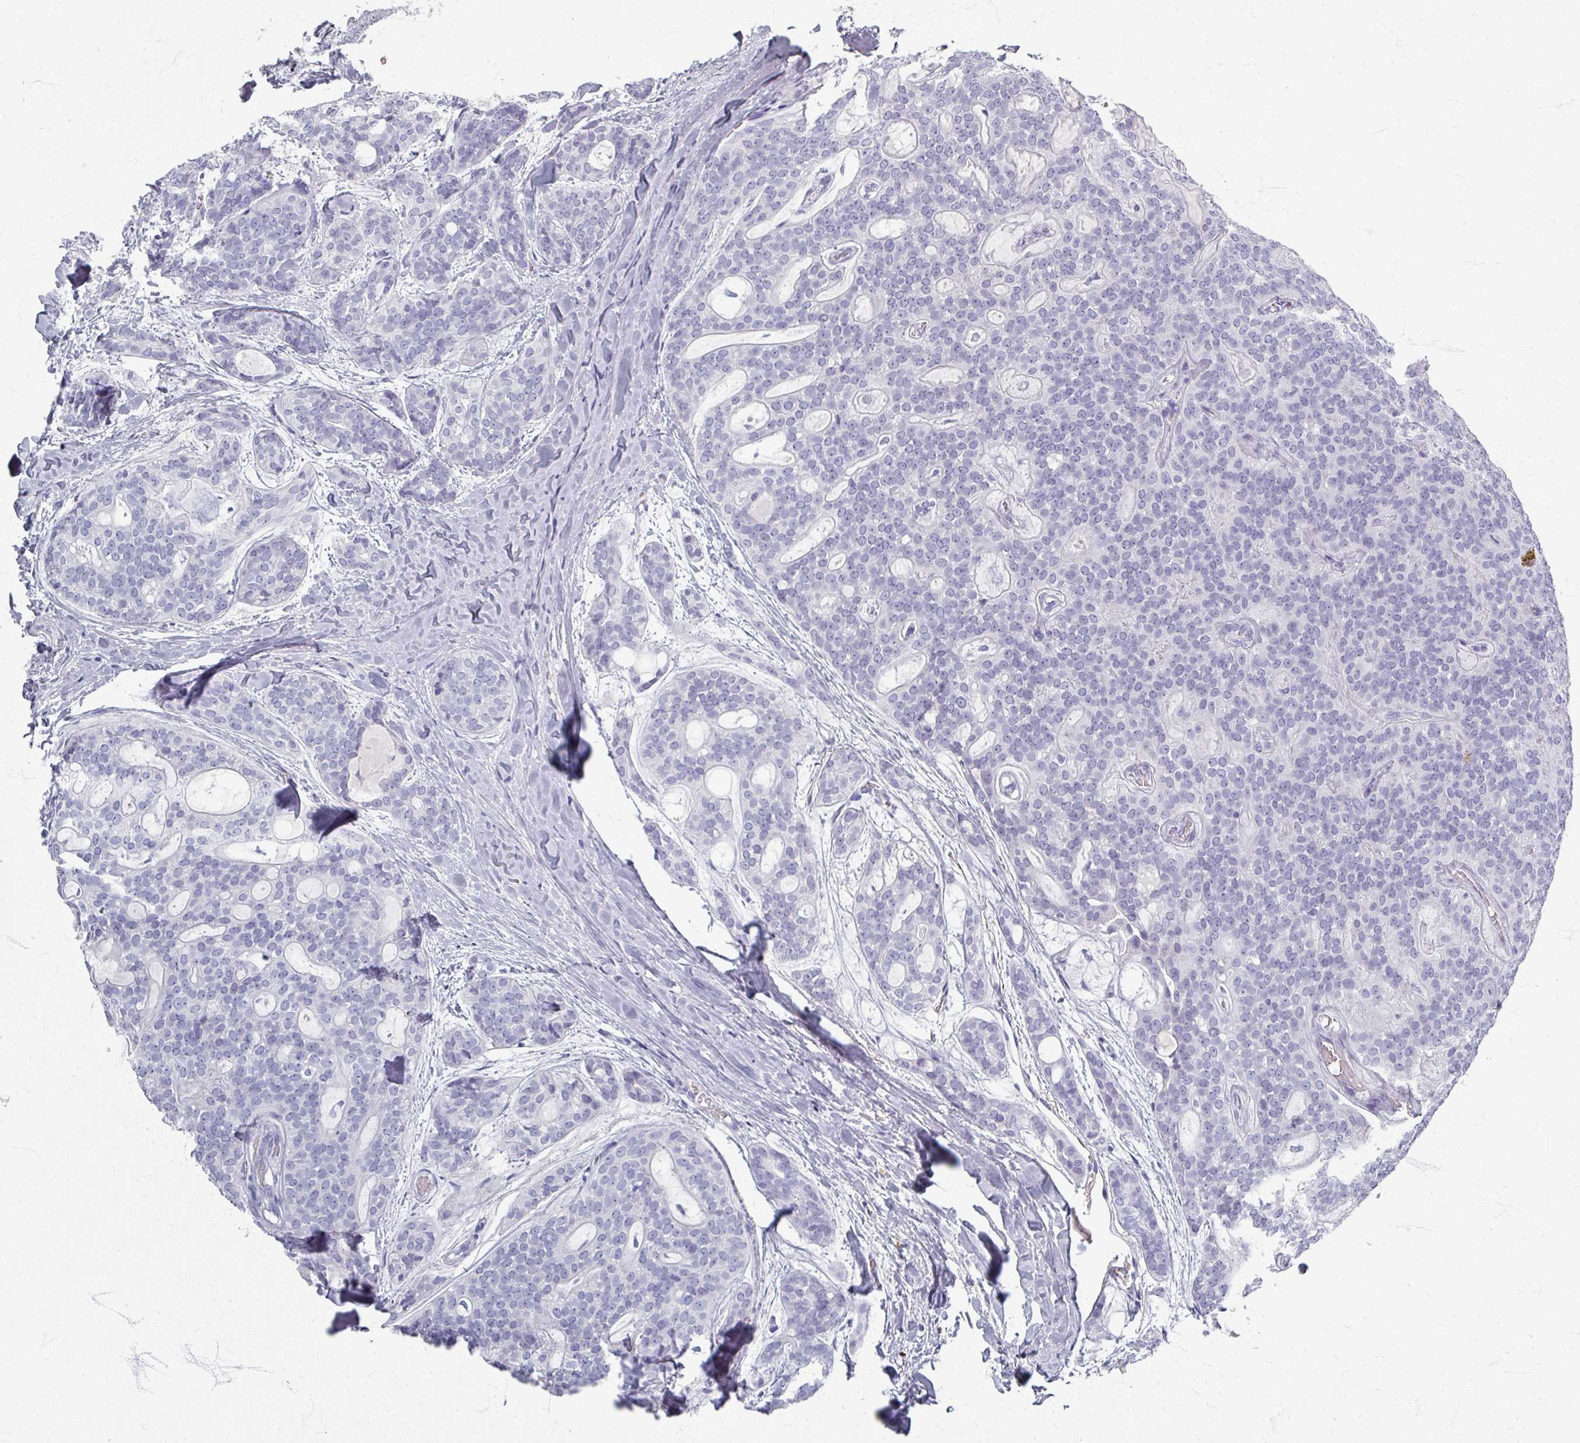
{"staining": {"intensity": "negative", "quantity": "none", "location": "none"}, "tissue": "head and neck cancer", "cell_type": "Tumor cells", "image_type": "cancer", "snomed": [{"axis": "morphology", "description": "Adenocarcinoma, NOS"}, {"axis": "topography", "description": "Head-Neck"}], "caption": "This is an immunohistochemistry (IHC) image of head and neck cancer. There is no expression in tumor cells.", "gene": "ZNF878", "patient": {"sex": "male", "age": 66}}